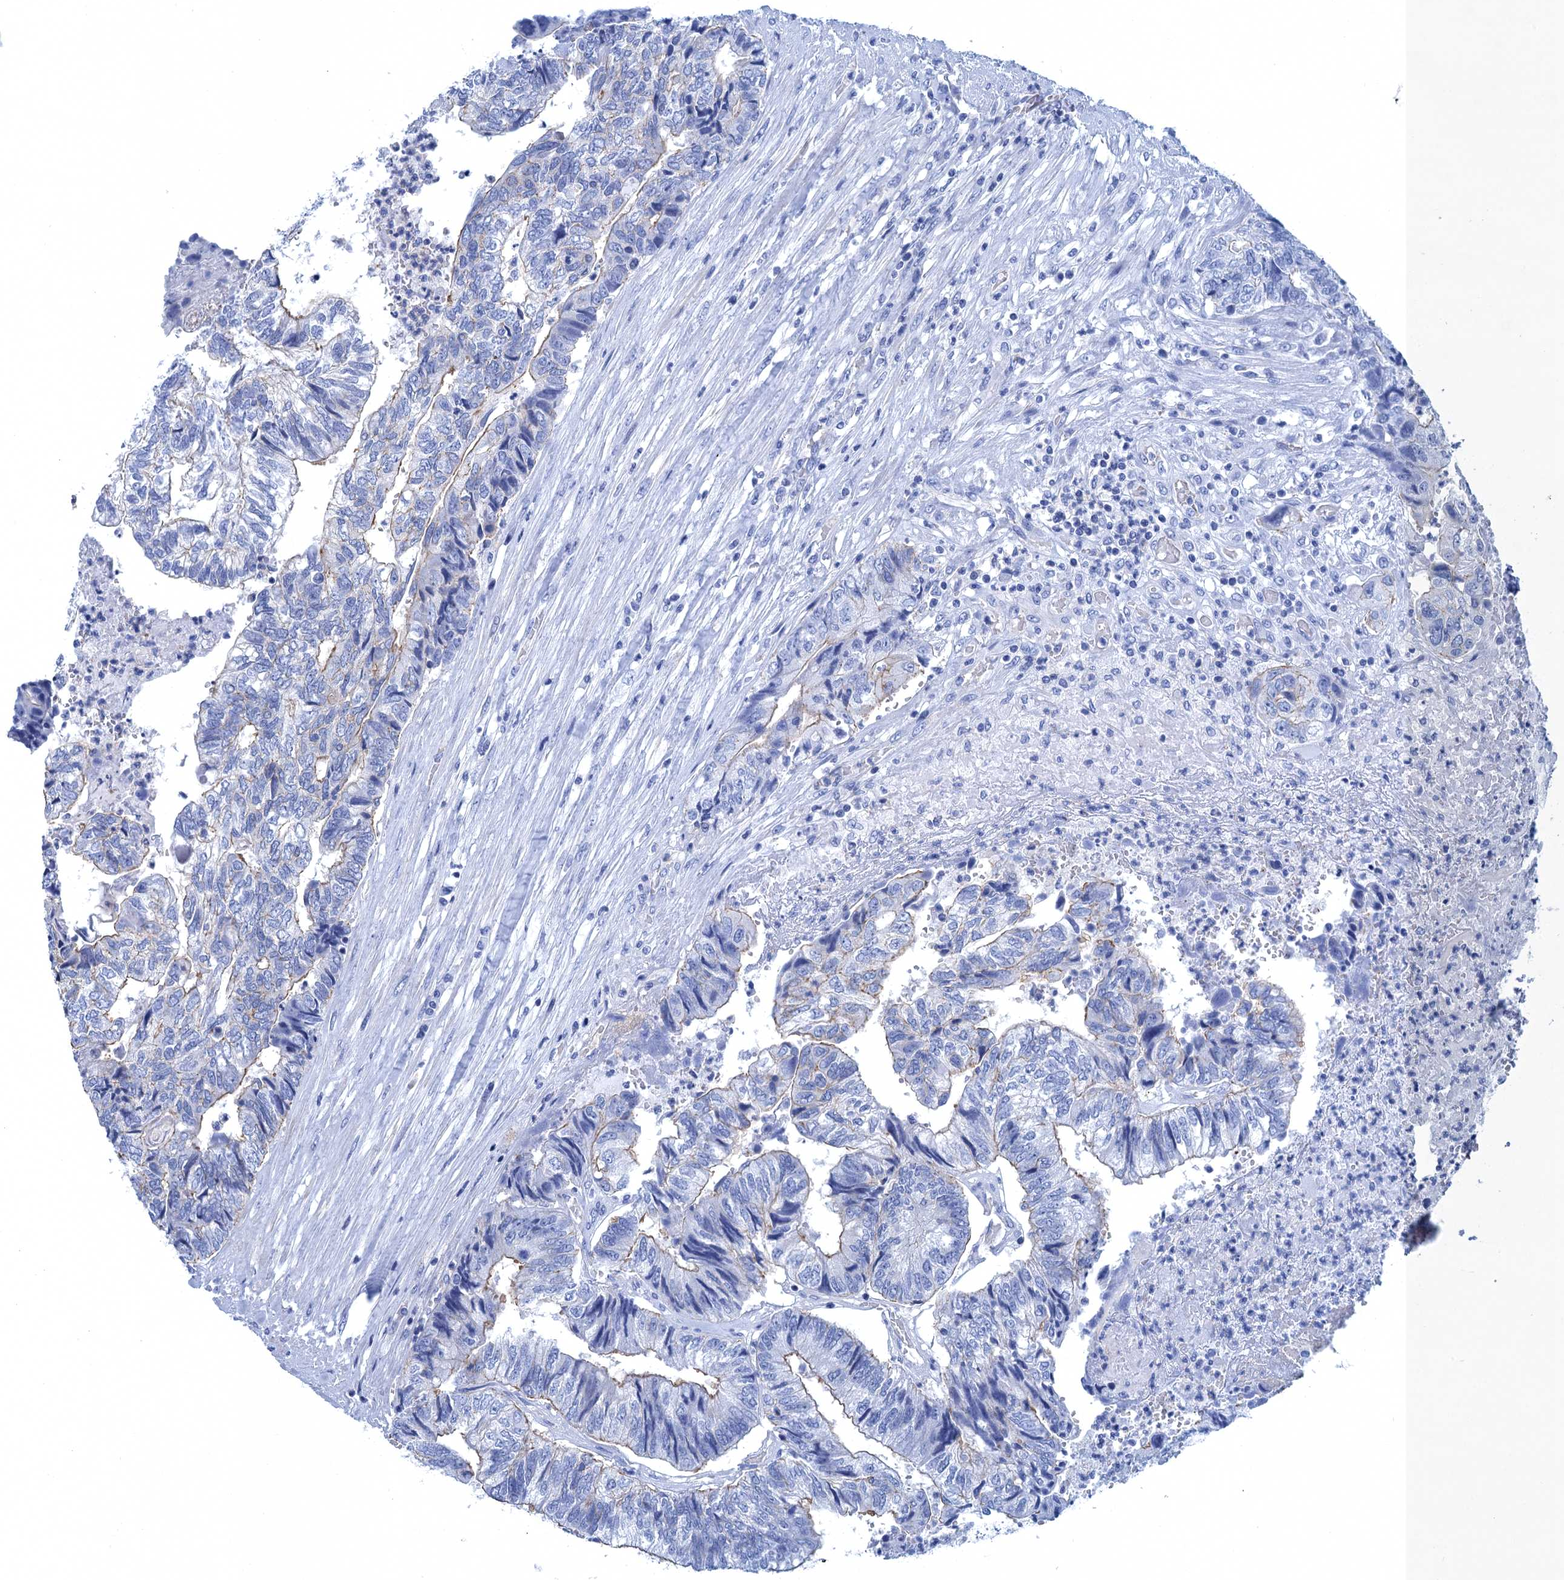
{"staining": {"intensity": "weak", "quantity": "<25%", "location": "cytoplasmic/membranous"}, "tissue": "colorectal cancer", "cell_type": "Tumor cells", "image_type": "cancer", "snomed": [{"axis": "morphology", "description": "Adenocarcinoma, NOS"}, {"axis": "topography", "description": "Colon"}], "caption": "This is an immunohistochemistry image of human colorectal adenocarcinoma. There is no expression in tumor cells.", "gene": "CALML5", "patient": {"sex": "female", "age": 67}}